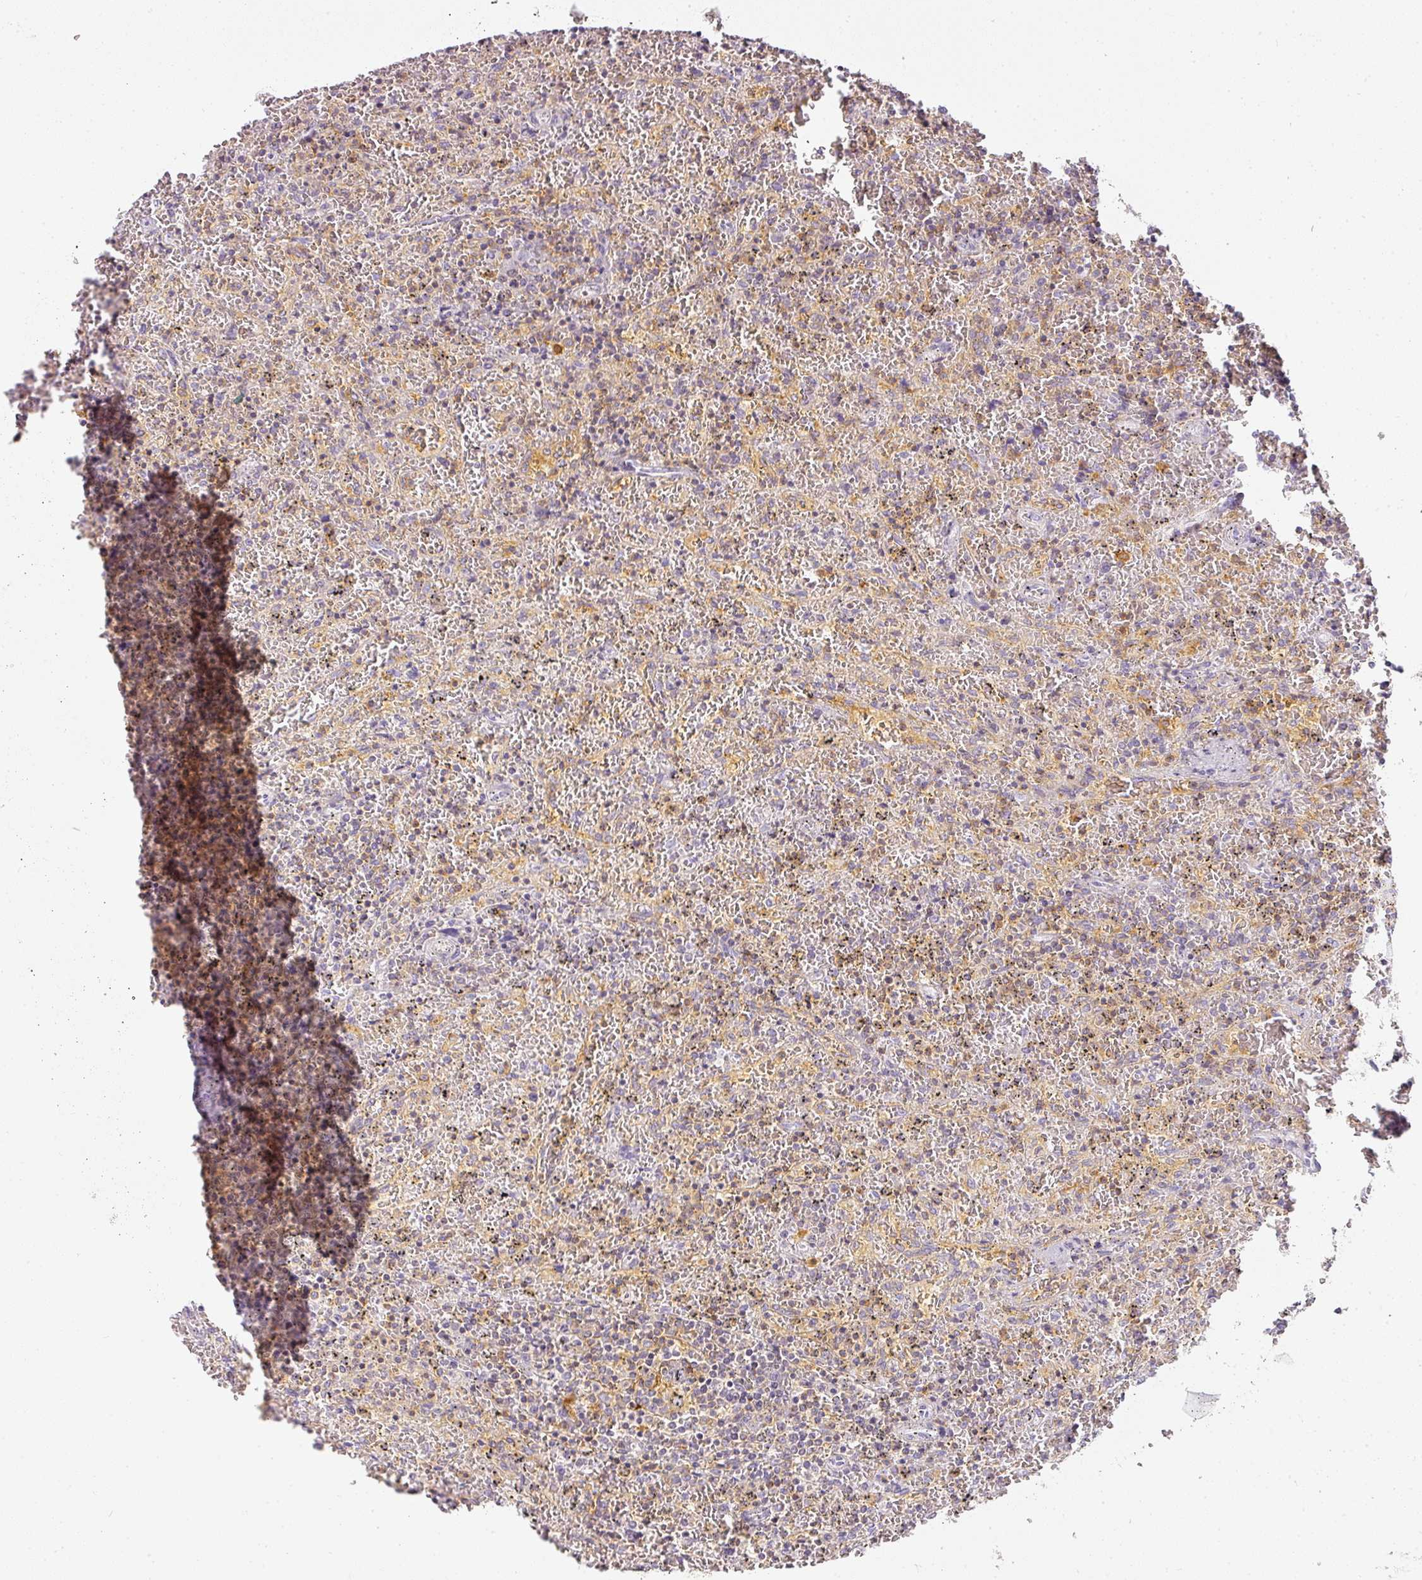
{"staining": {"intensity": "weak", "quantity": "25%-75%", "location": "cytoplasmic/membranous"}, "tissue": "lymphoma", "cell_type": "Tumor cells", "image_type": "cancer", "snomed": [{"axis": "morphology", "description": "Malignant lymphoma, non-Hodgkin's type, Low grade"}, {"axis": "topography", "description": "Spleen"}], "caption": "Lymphoma tissue shows weak cytoplasmic/membranous staining in approximately 25%-75% of tumor cells, visualized by immunohistochemistry.", "gene": "TMEM42", "patient": {"sex": "female", "age": 64}}